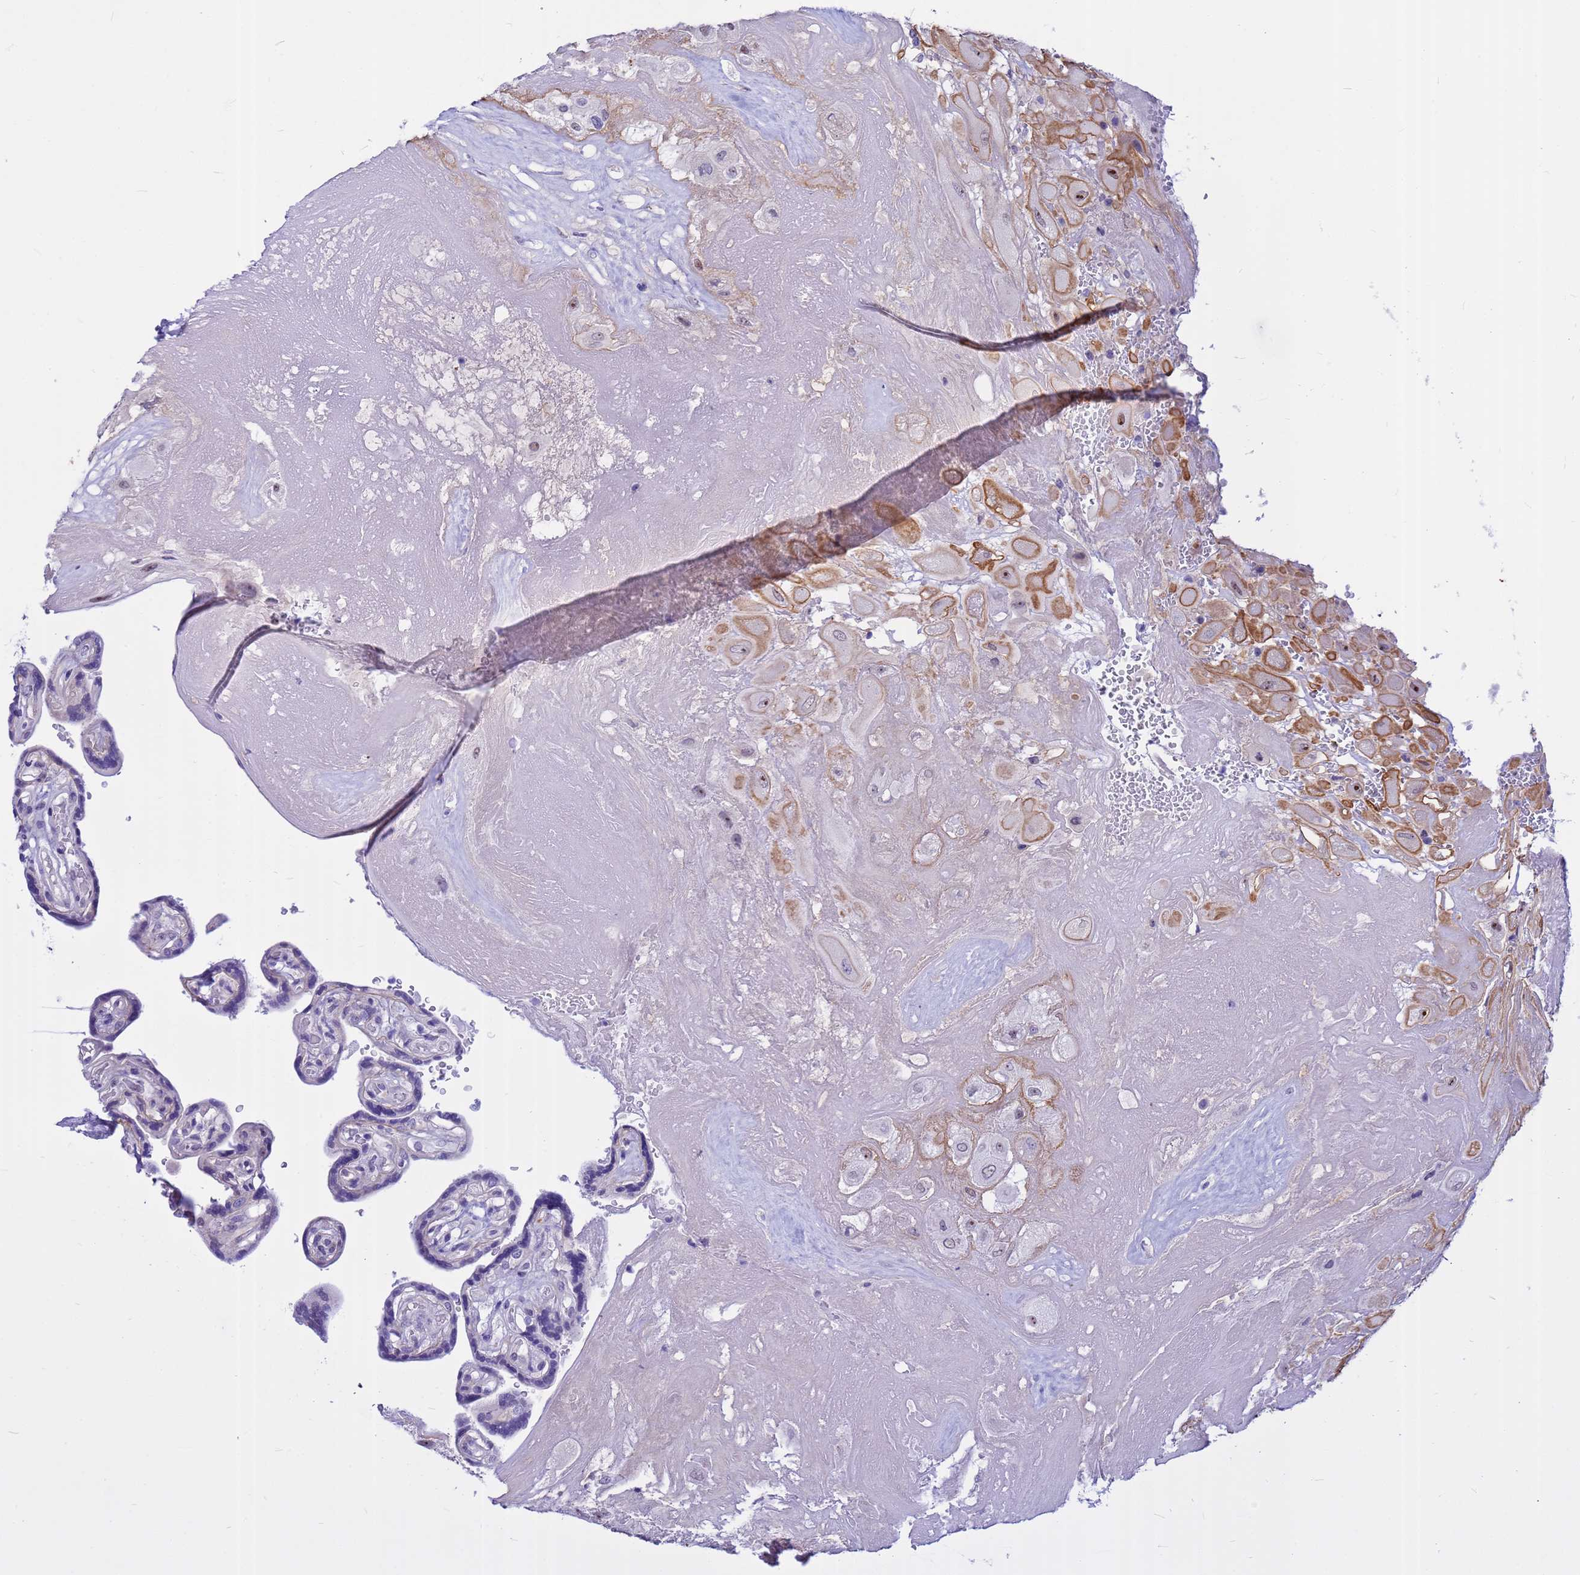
{"staining": {"intensity": "moderate", "quantity": "25%-75%", "location": "cytoplasmic/membranous,nuclear"}, "tissue": "placenta", "cell_type": "Decidual cells", "image_type": "normal", "snomed": [{"axis": "morphology", "description": "Normal tissue, NOS"}, {"axis": "topography", "description": "Placenta"}], "caption": "The histopathology image demonstrates staining of normal placenta, revealing moderate cytoplasmic/membranous,nuclear protein staining (brown color) within decidual cells.", "gene": "DMRTC2", "patient": {"sex": "female", "age": 32}}